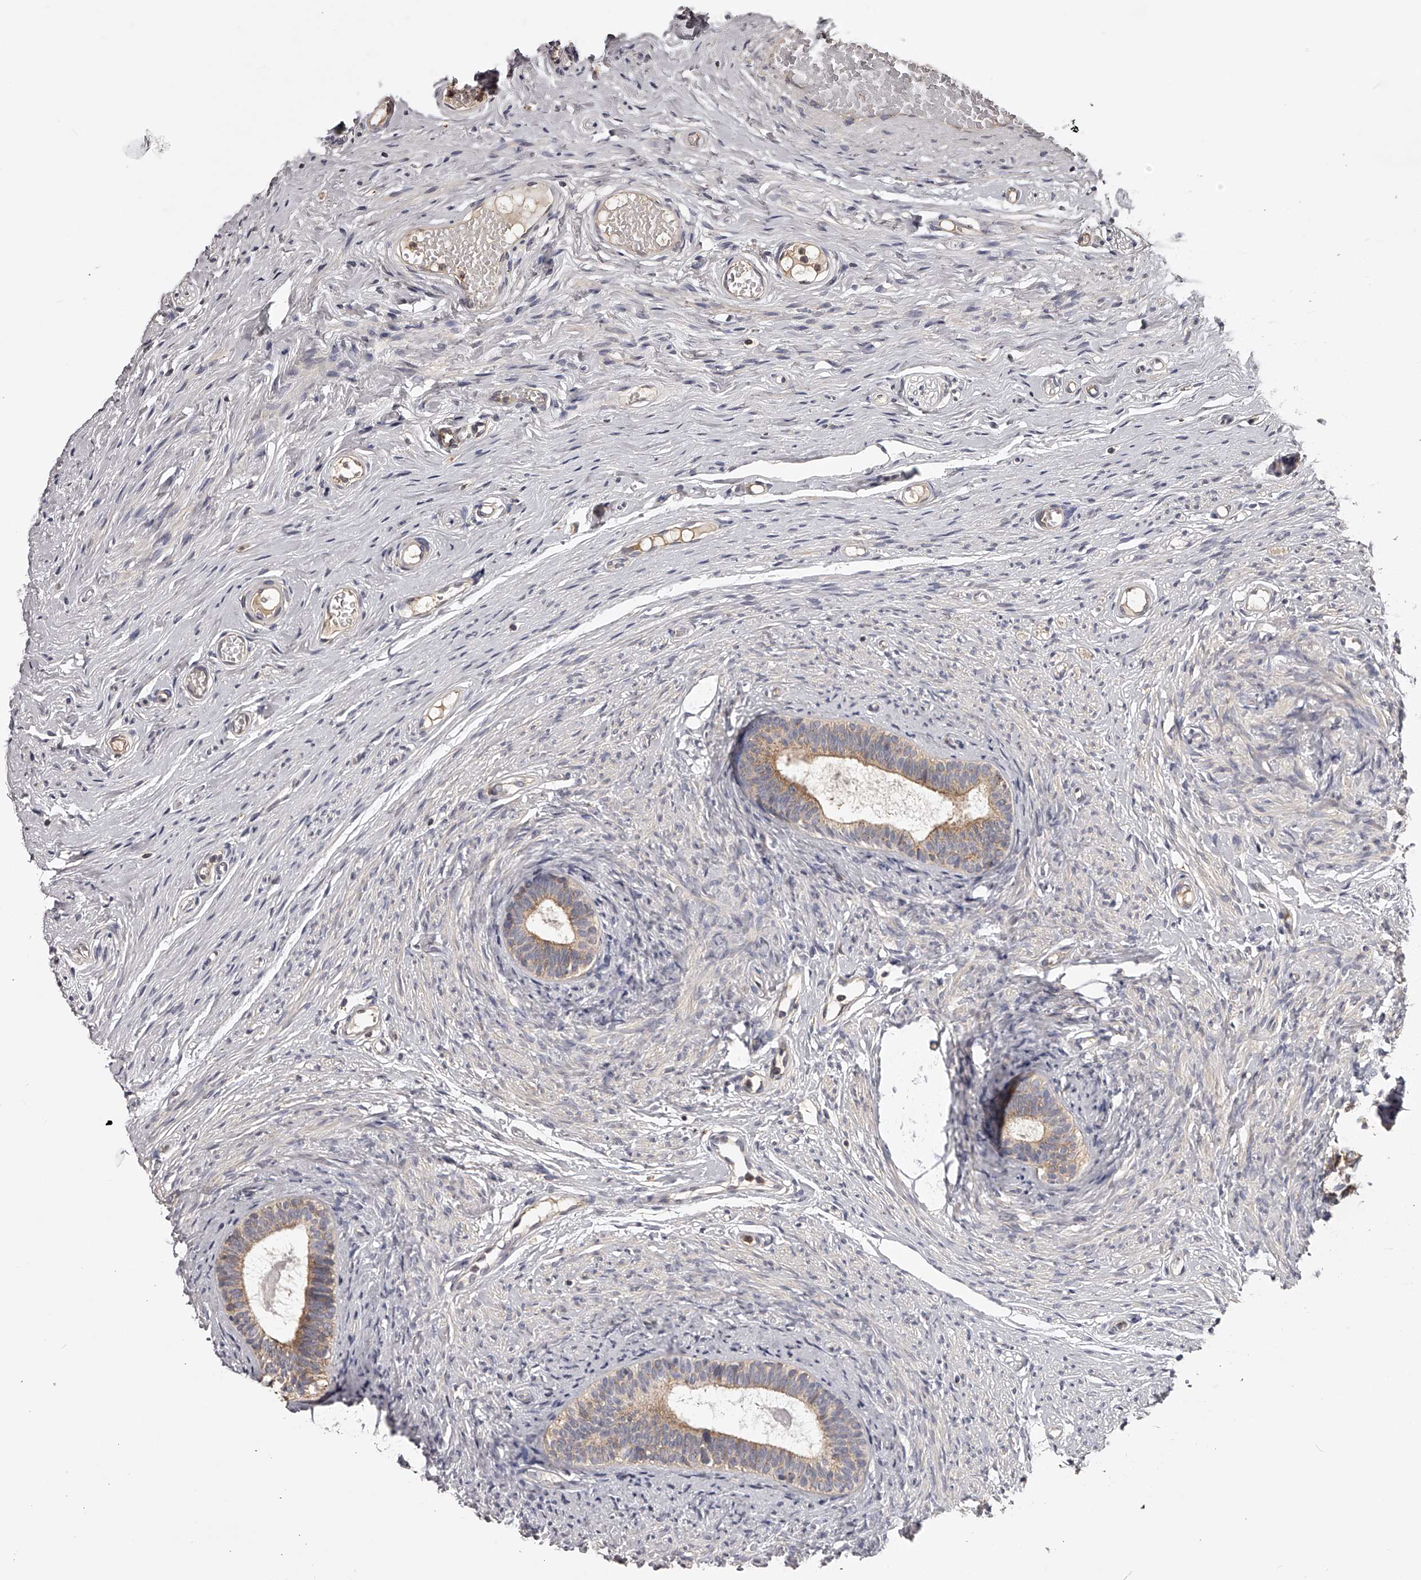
{"staining": {"intensity": "strong", "quantity": "<25%", "location": "cytoplasmic/membranous"}, "tissue": "epididymis", "cell_type": "Glandular cells", "image_type": "normal", "snomed": [{"axis": "morphology", "description": "Normal tissue, NOS"}, {"axis": "topography", "description": "Epididymis"}], "caption": "This micrograph displays immunohistochemistry staining of benign epididymis, with medium strong cytoplasmic/membranous positivity in approximately <25% of glandular cells.", "gene": "TNN", "patient": {"sex": "male", "age": 9}}